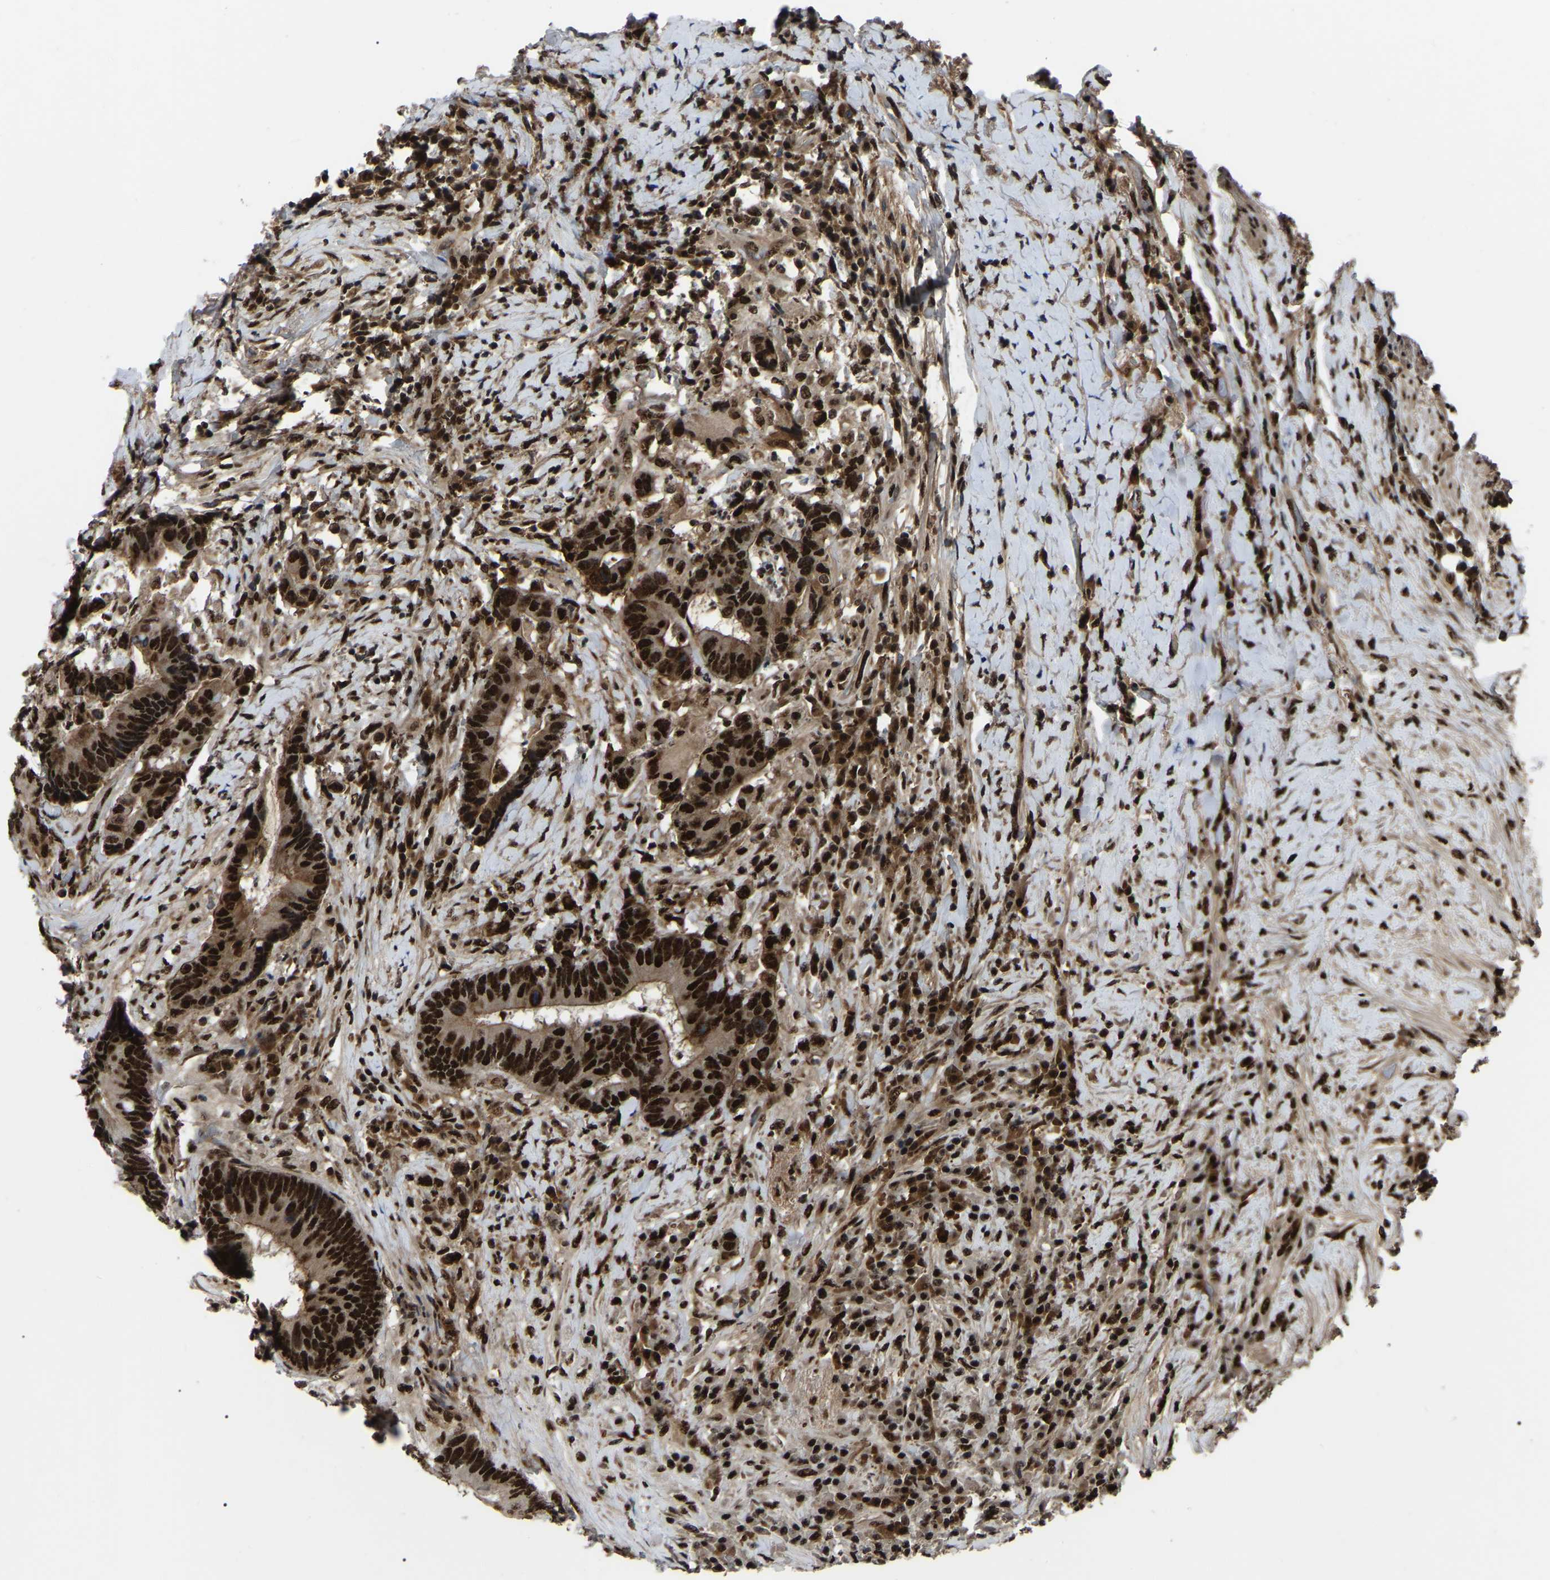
{"staining": {"intensity": "strong", "quantity": ">75%", "location": "nuclear"}, "tissue": "colorectal cancer", "cell_type": "Tumor cells", "image_type": "cancer", "snomed": [{"axis": "morphology", "description": "Adenocarcinoma, NOS"}, {"axis": "topography", "description": "Rectum"}], "caption": "Brown immunohistochemical staining in human colorectal adenocarcinoma shows strong nuclear positivity in approximately >75% of tumor cells.", "gene": "TRIM35", "patient": {"sex": "female", "age": 89}}